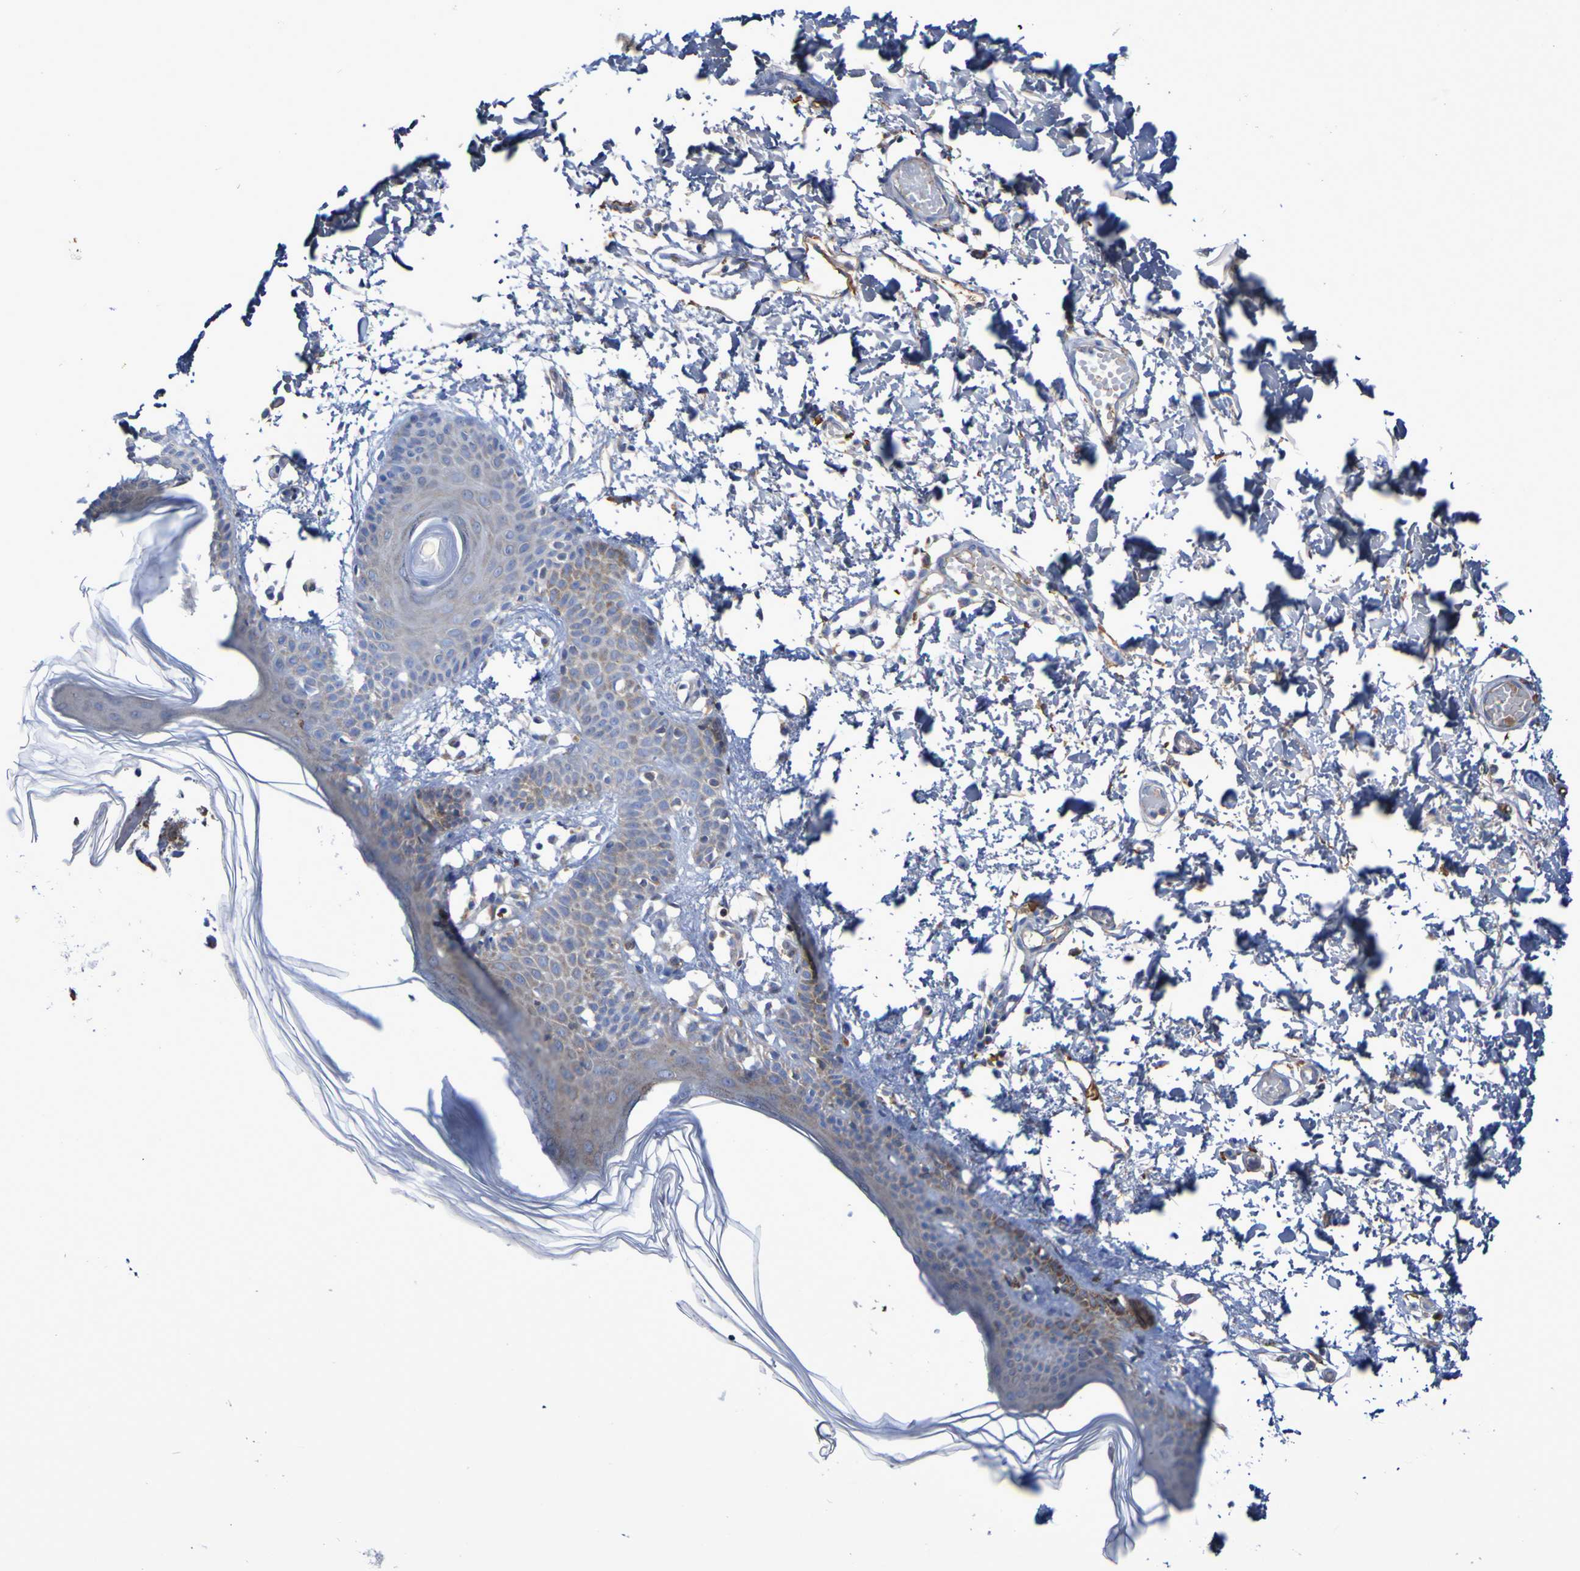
{"staining": {"intensity": "weak", "quantity": ">75%", "location": "cytoplasmic/membranous"}, "tissue": "skin", "cell_type": "Fibroblasts", "image_type": "normal", "snomed": [{"axis": "morphology", "description": "Normal tissue, NOS"}, {"axis": "topography", "description": "Skin"}], "caption": "An IHC photomicrograph of benign tissue is shown. Protein staining in brown shows weak cytoplasmic/membranous positivity in skin within fibroblasts.", "gene": "CNTN2", "patient": {"sex": "male", "age": 53}}